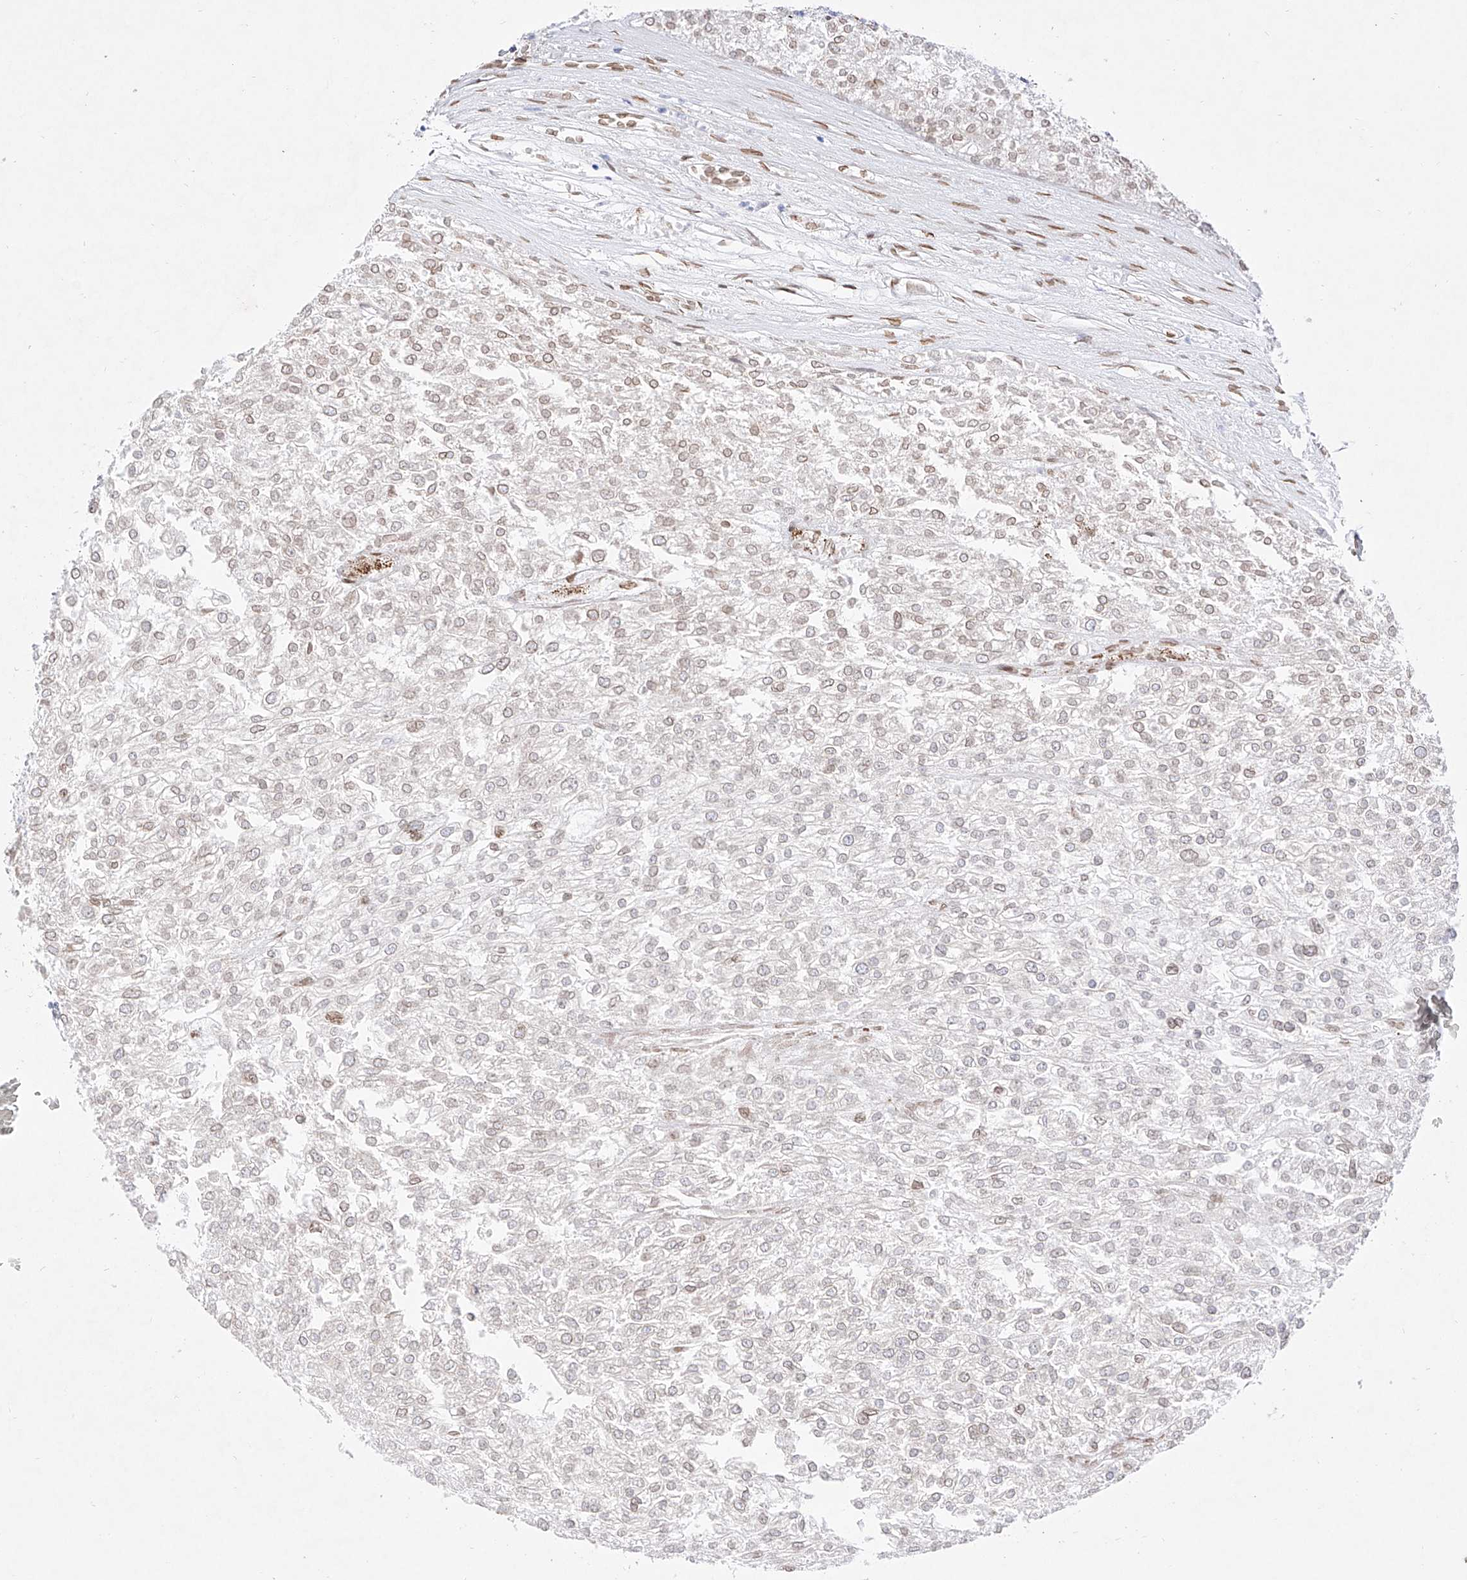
{"staining": {"intensity": "weak", "quantity": "25%-75%", "location": "nuclear"}, "tissue": "renal cancer", "cell_type": "Tumor cells", "image_type": "cancer", "snomed": [{"axis": "morphology", "description": "Adenocarcinoma, NOS"}, {"axis": "topography", "description": "Kidney"}], "caption": "Immunohistochemistry (IHC) micrograph of human adenocarcinoma (renal) stained for a protein (brown), which reveals low levels of weak nuclear staining in about 25%-75% of tumor cells.", "gene": "LCLAT1", "patient": {"sex": "female", "age": 54}}